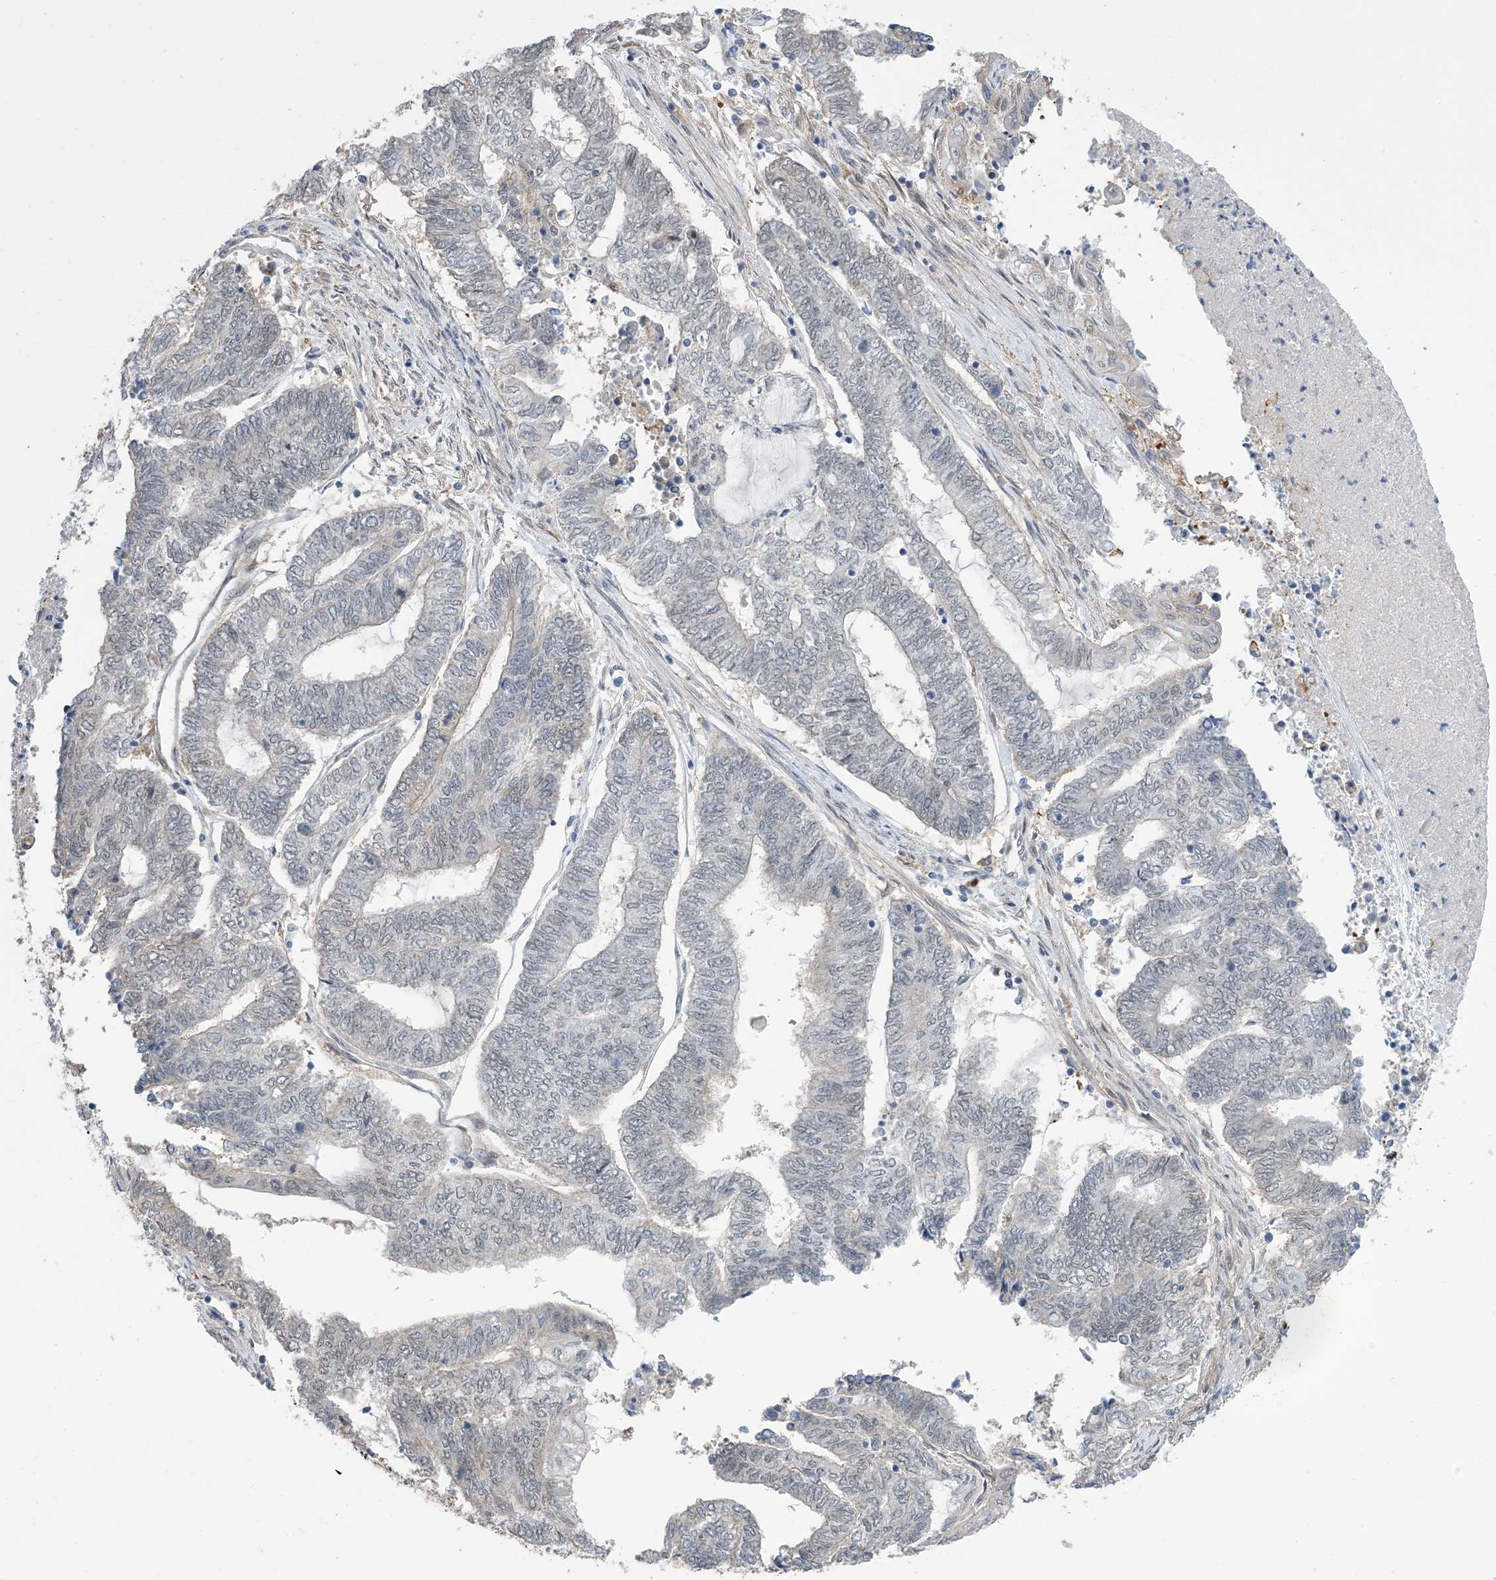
{"staining": {"intensity": "negative", "quantity": "none", "location": "none"}, "tissue": "endometrial cancer", "cell_type": "Tumor cells", "image_type": "cancer", "snomed": [{"axis": "morphology", "description": "Adenocarcinoma, NOS"}, {"axis": "topography", "description": "Uterus"}, {"axis": "topography", "description": "Endometrium"}], "caption": "Tumor cells are negative for brown protein staining in endometrial adenocarcinoma.", "gene": "ZNF8", "patient": {"sex": "female", "age": 70}}